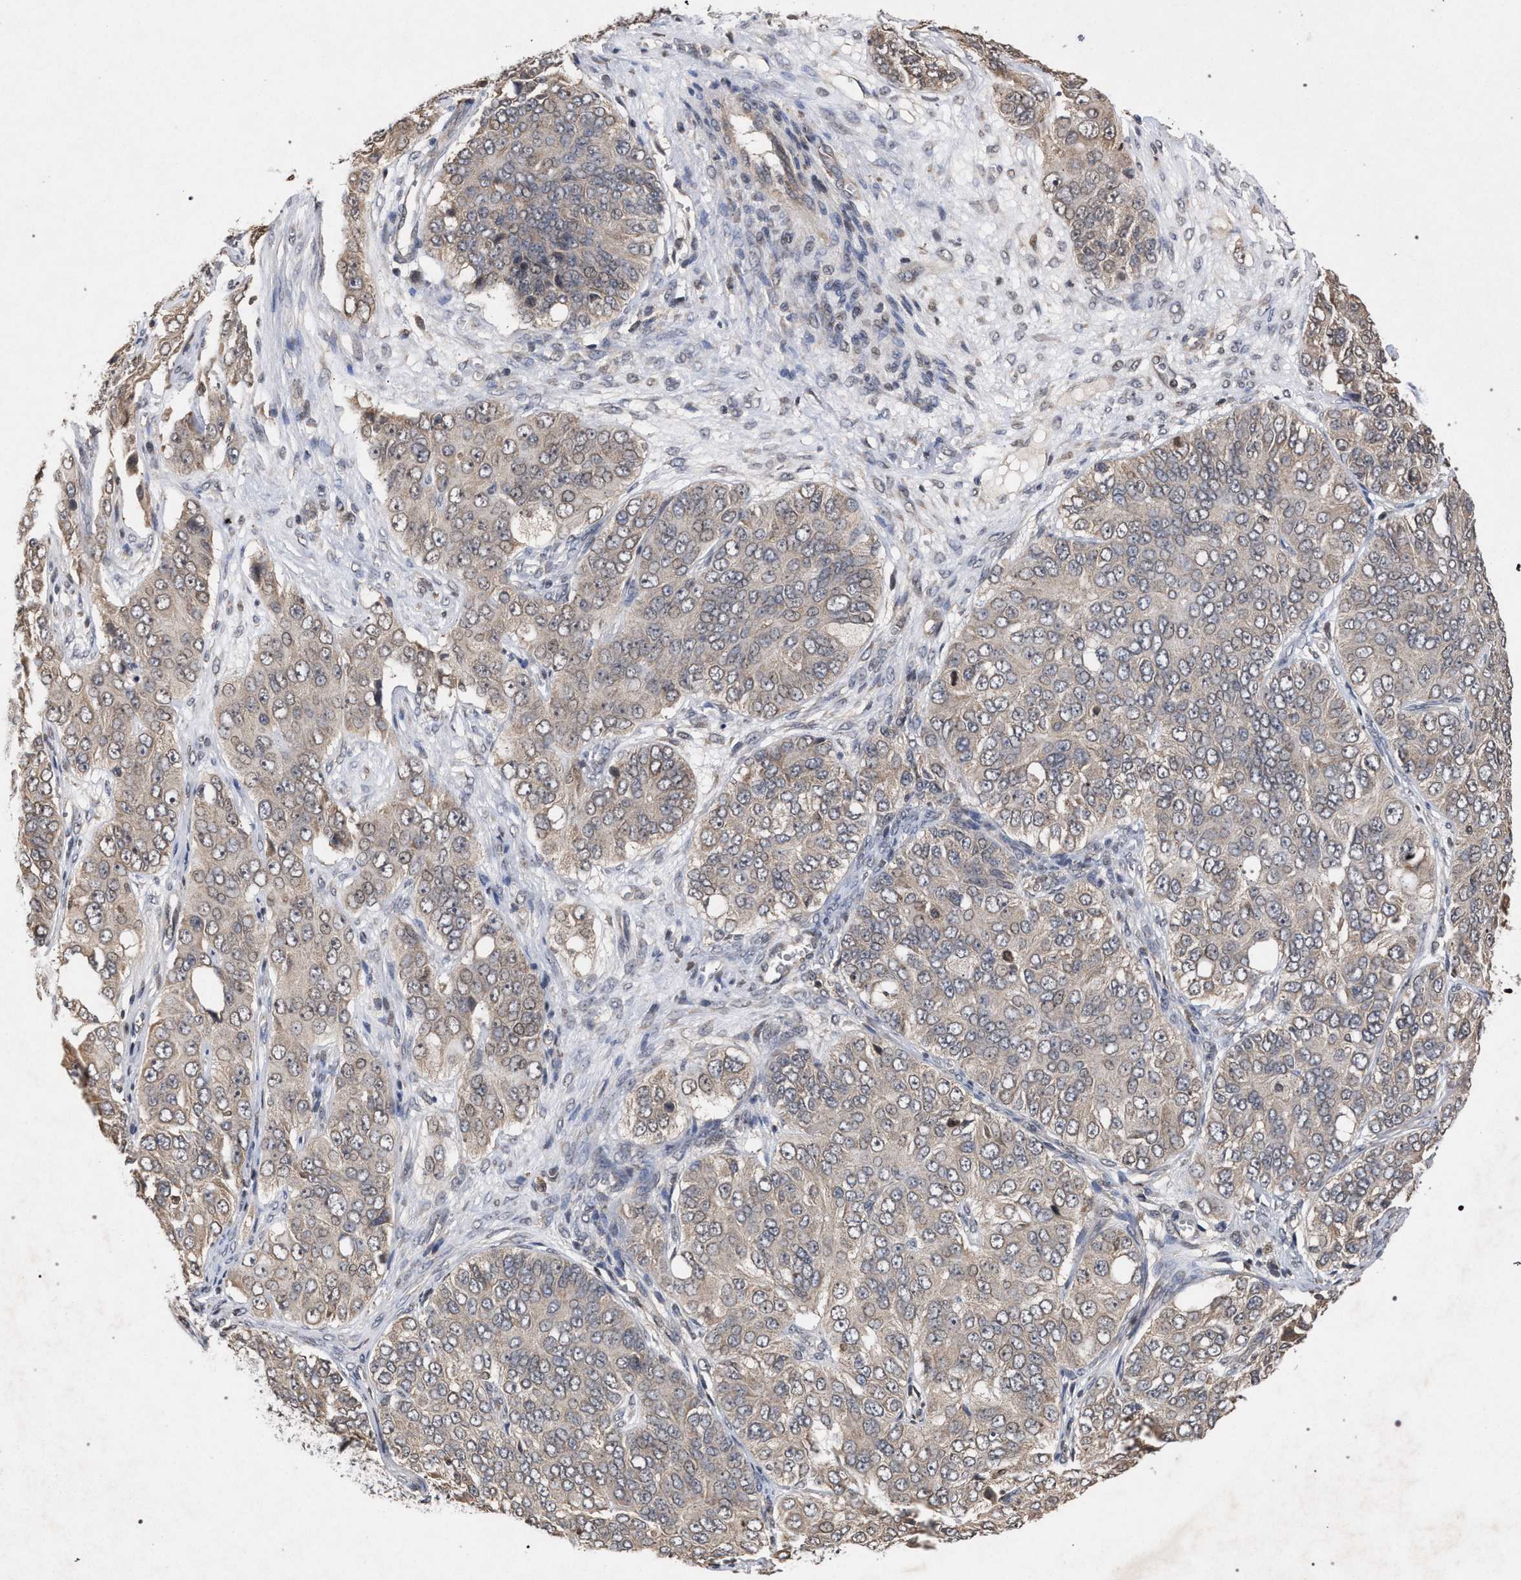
{"staining": {"intensity": "negative", "quantity": "none", "location": "none"}, "tissue": "ovarian cancer", "cell_type": "Tumor cells", "image_type": "cancer", "snomed": [{"axis": "morphology", "description": "Carcinoma, endometroid"}, {"axis": "topography", "description": "Ovary"}], "caption": "An IHC histopathology image of ovarian cancer (endometroid carcinoma) is shown. There is no staining in tumor cells of ovarian cancer (endometroid carcinoma).", "gene": "SLC4A4", "patient": {"sex": "female", "age": 51}}